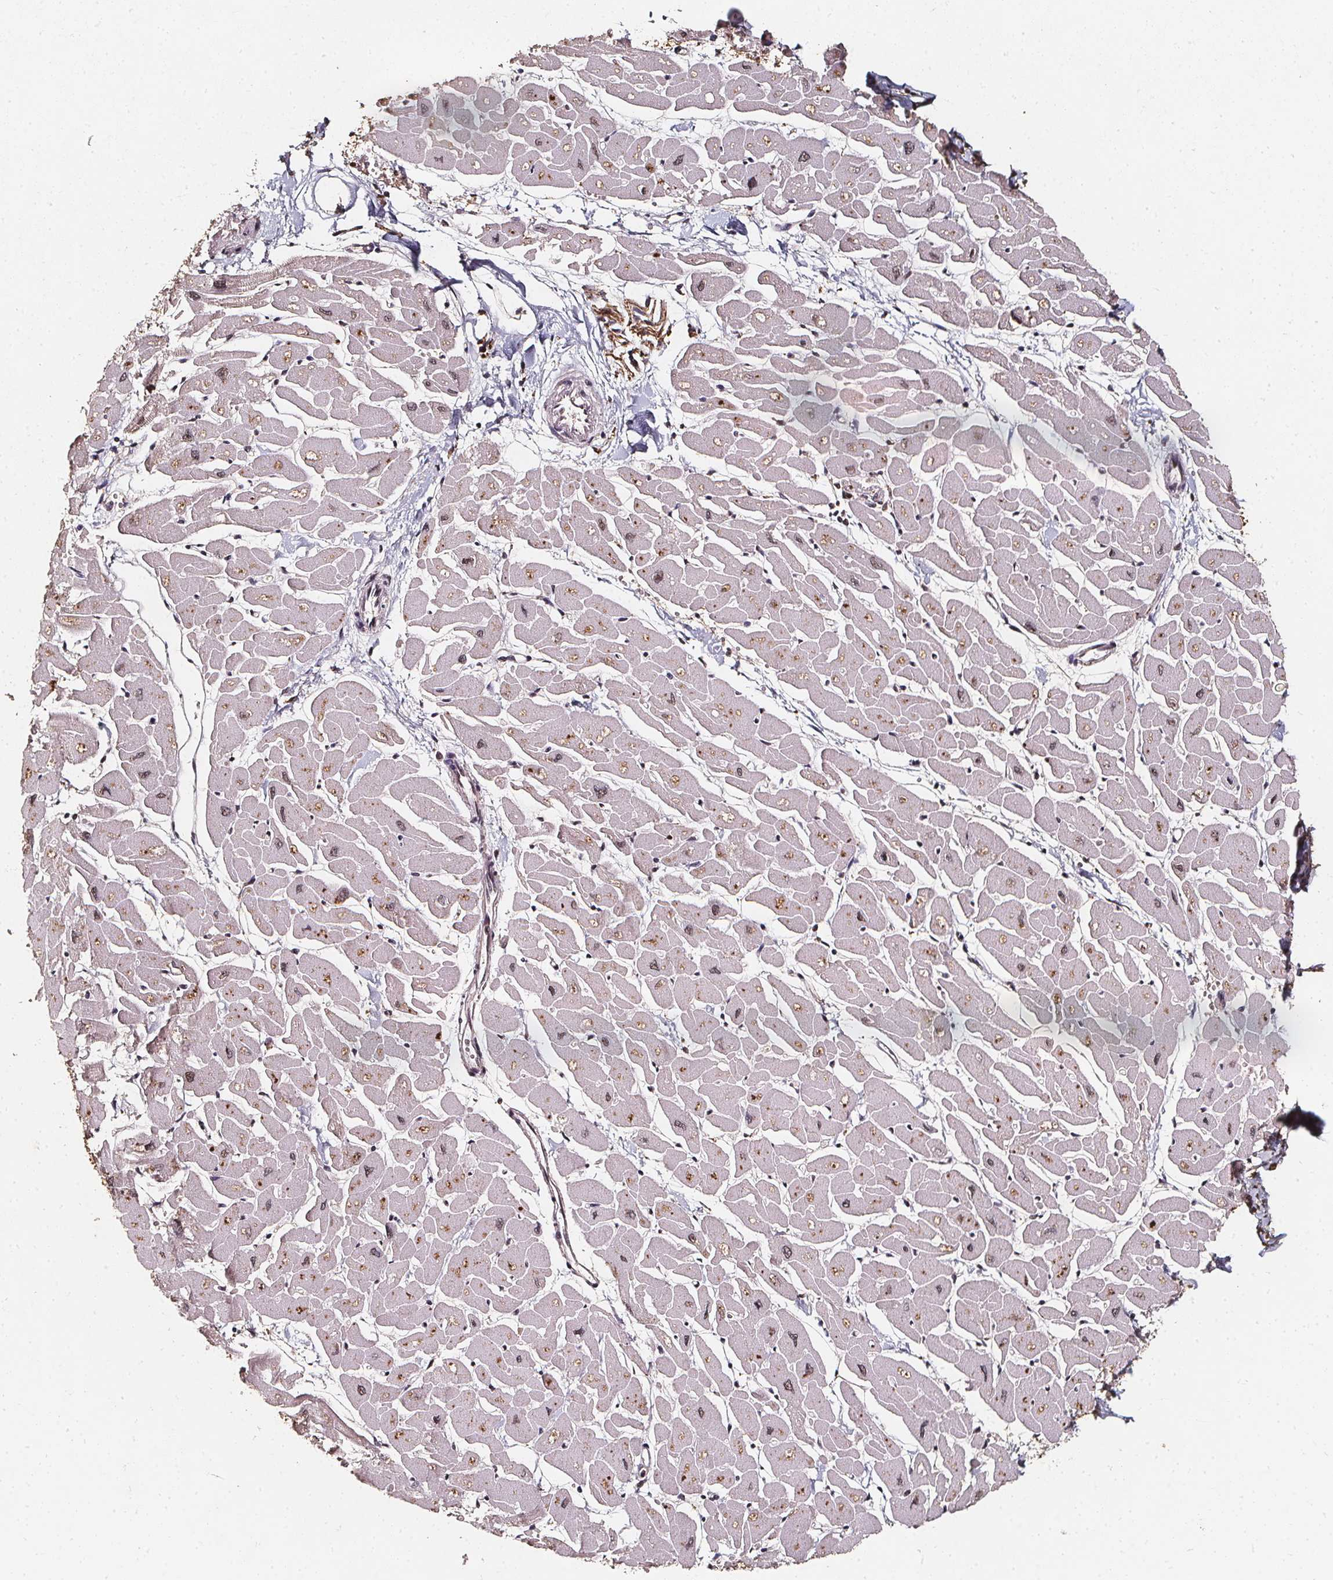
{"staining": {"intensity": "moderate", "quantity": "25%-75%", "location": "cytoplasmic/membranous,nuclear"}, "tissue": "heart muscle", "cell_type": "Cardiomyocytes", "image_type": "normal", "snomed": [{"axis": "morphology", "description": "Normal tissue, NOS"}, {"axis": "topography", "description": "Heart"}], "caption": "Protein staining displays moderate cytoplasmic/membranous,nuclear staining in about 25%-75% of cardiomyocytes in normal heart muscle.", "gene": "SMN1", "patient": {"sex": "male", "age": 57}}